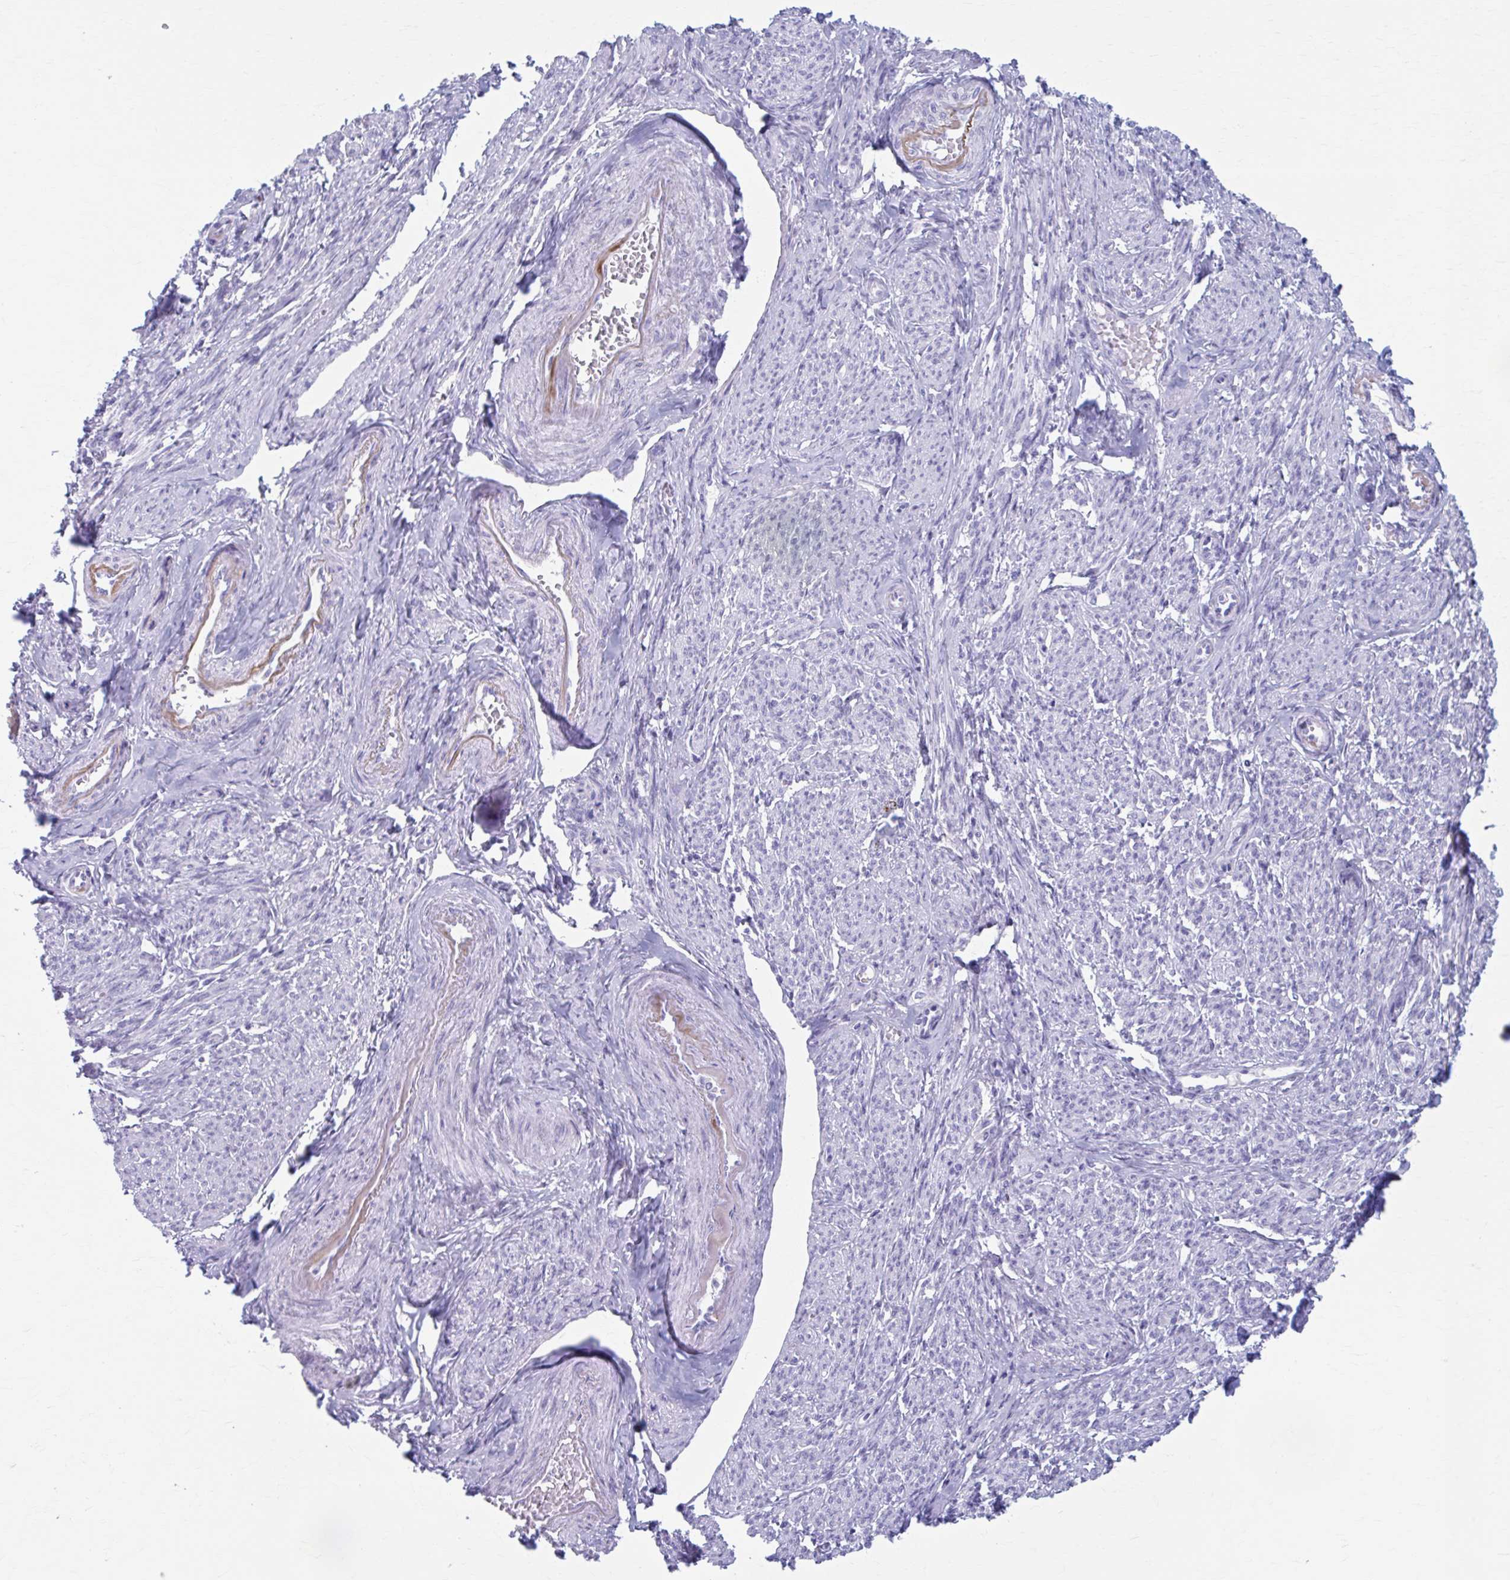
{"staining": {"intensity": "negative", "quantity": "none", "location": "none"}, "tissue": "smooth muscle", "cell_type": "Smooth muscle cells", "image_type": "normal", "snomed": [{"axis": "morphology", "description": "Normal tissue, NOS"}, {"axis": "topography", "description": "Smooth muscle"}], "caption": "Smooth muscle was stained to show a protein in brown. There is no significant expression in smooth muscle cells. Nuclei are stained in blue.", "gene": "KCNE2", "patient": {"sex": "female", "age": 65}}